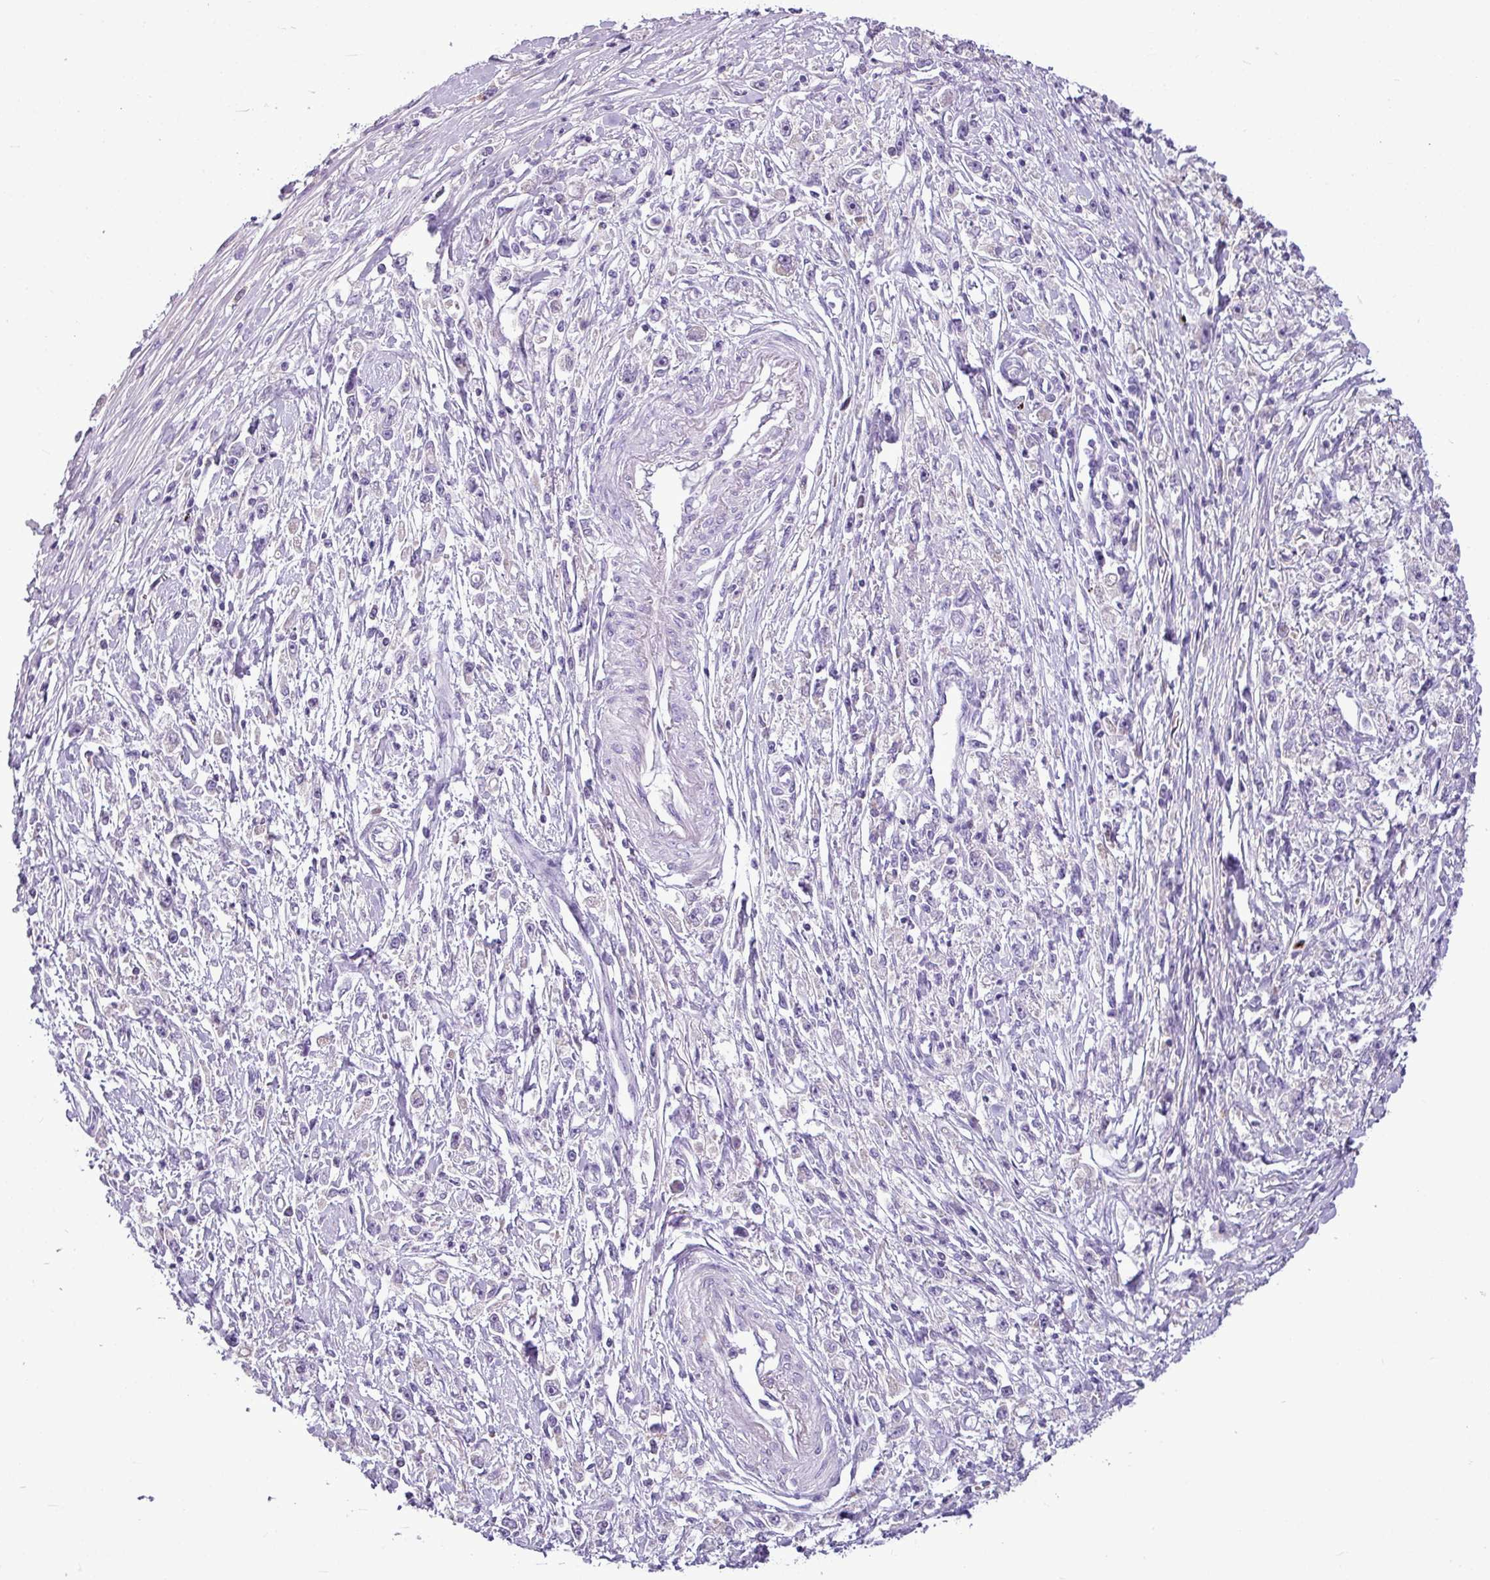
{"staining": {"intensity": "negative", "quantity": "none", "location": "none"}, "tissue": "stomach cancer", "cell_type": "Tumor cells", "image_type": "cancer", "snomed": [{"axis": "morphology", "description": "Adenocarcinoma, NOS"}, {"axis": "topography", "description": "Stomach"}], "caption": "Human adenocarcinoma (stomach) stained for a protein using immunohistochemistry displays no expression in tumor cells.", "gene": "IL17A", "patient": {"sex": "female", "age": 59}}